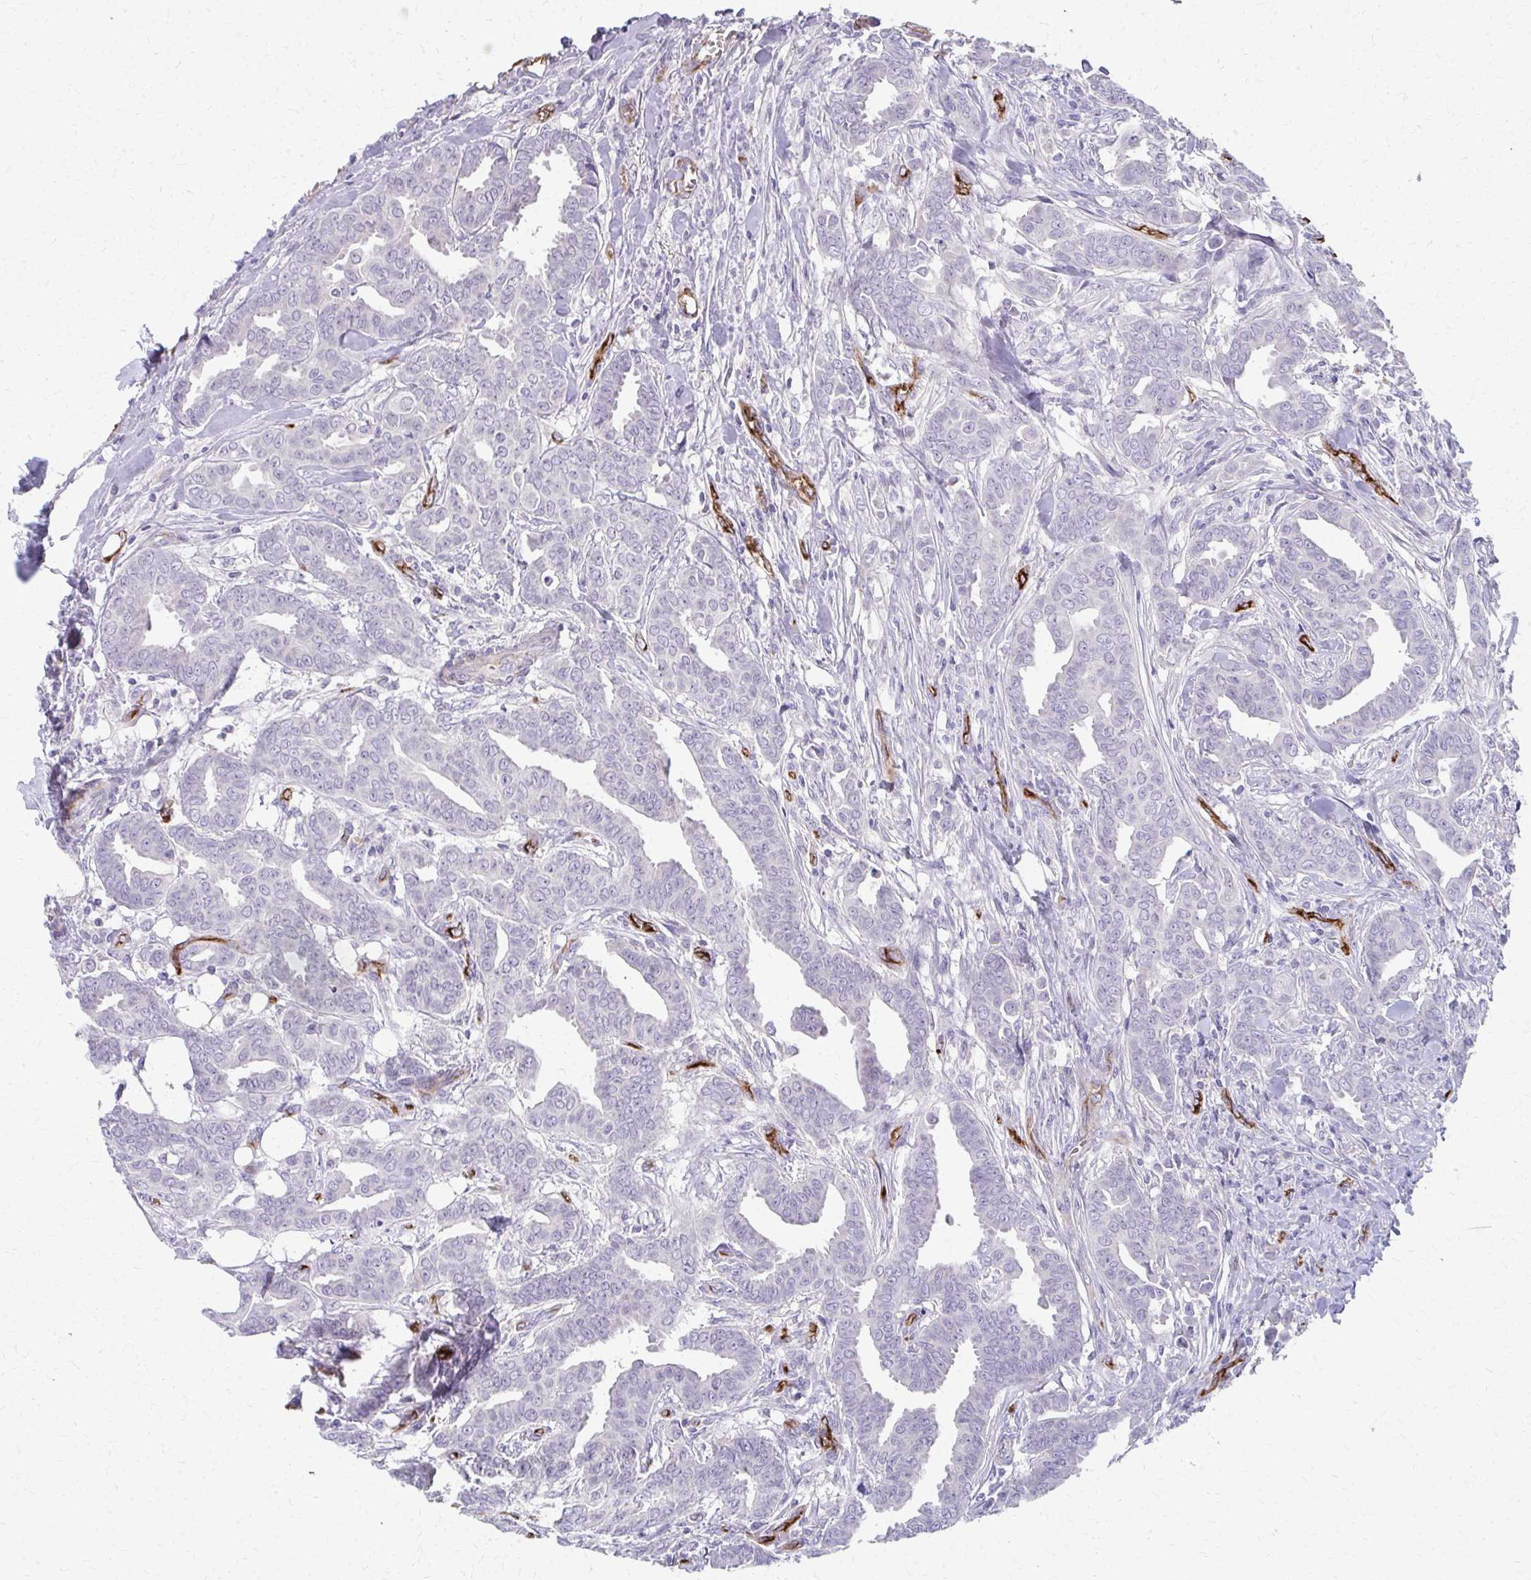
{"staining": {"intensity": "negative", "quantity": "none", "location": "none"}, "tissue": "breast cancer", "cell_type": "Tumor cells", "image_type": "cancer", "snomed": [{"axis": "morphology", "description": "Duct carcinoma"}, {"axis": "topography", "description": "Breast"}], "caption": "Immunohistochemistry (IHC) photomicrograph of neoplastic tissue: human breast cancer stained with DAB reveals no significant protein staining in tumor cells.", "gene": "ADIPOQ", "patient": {"sex": "female", "age": 45}}